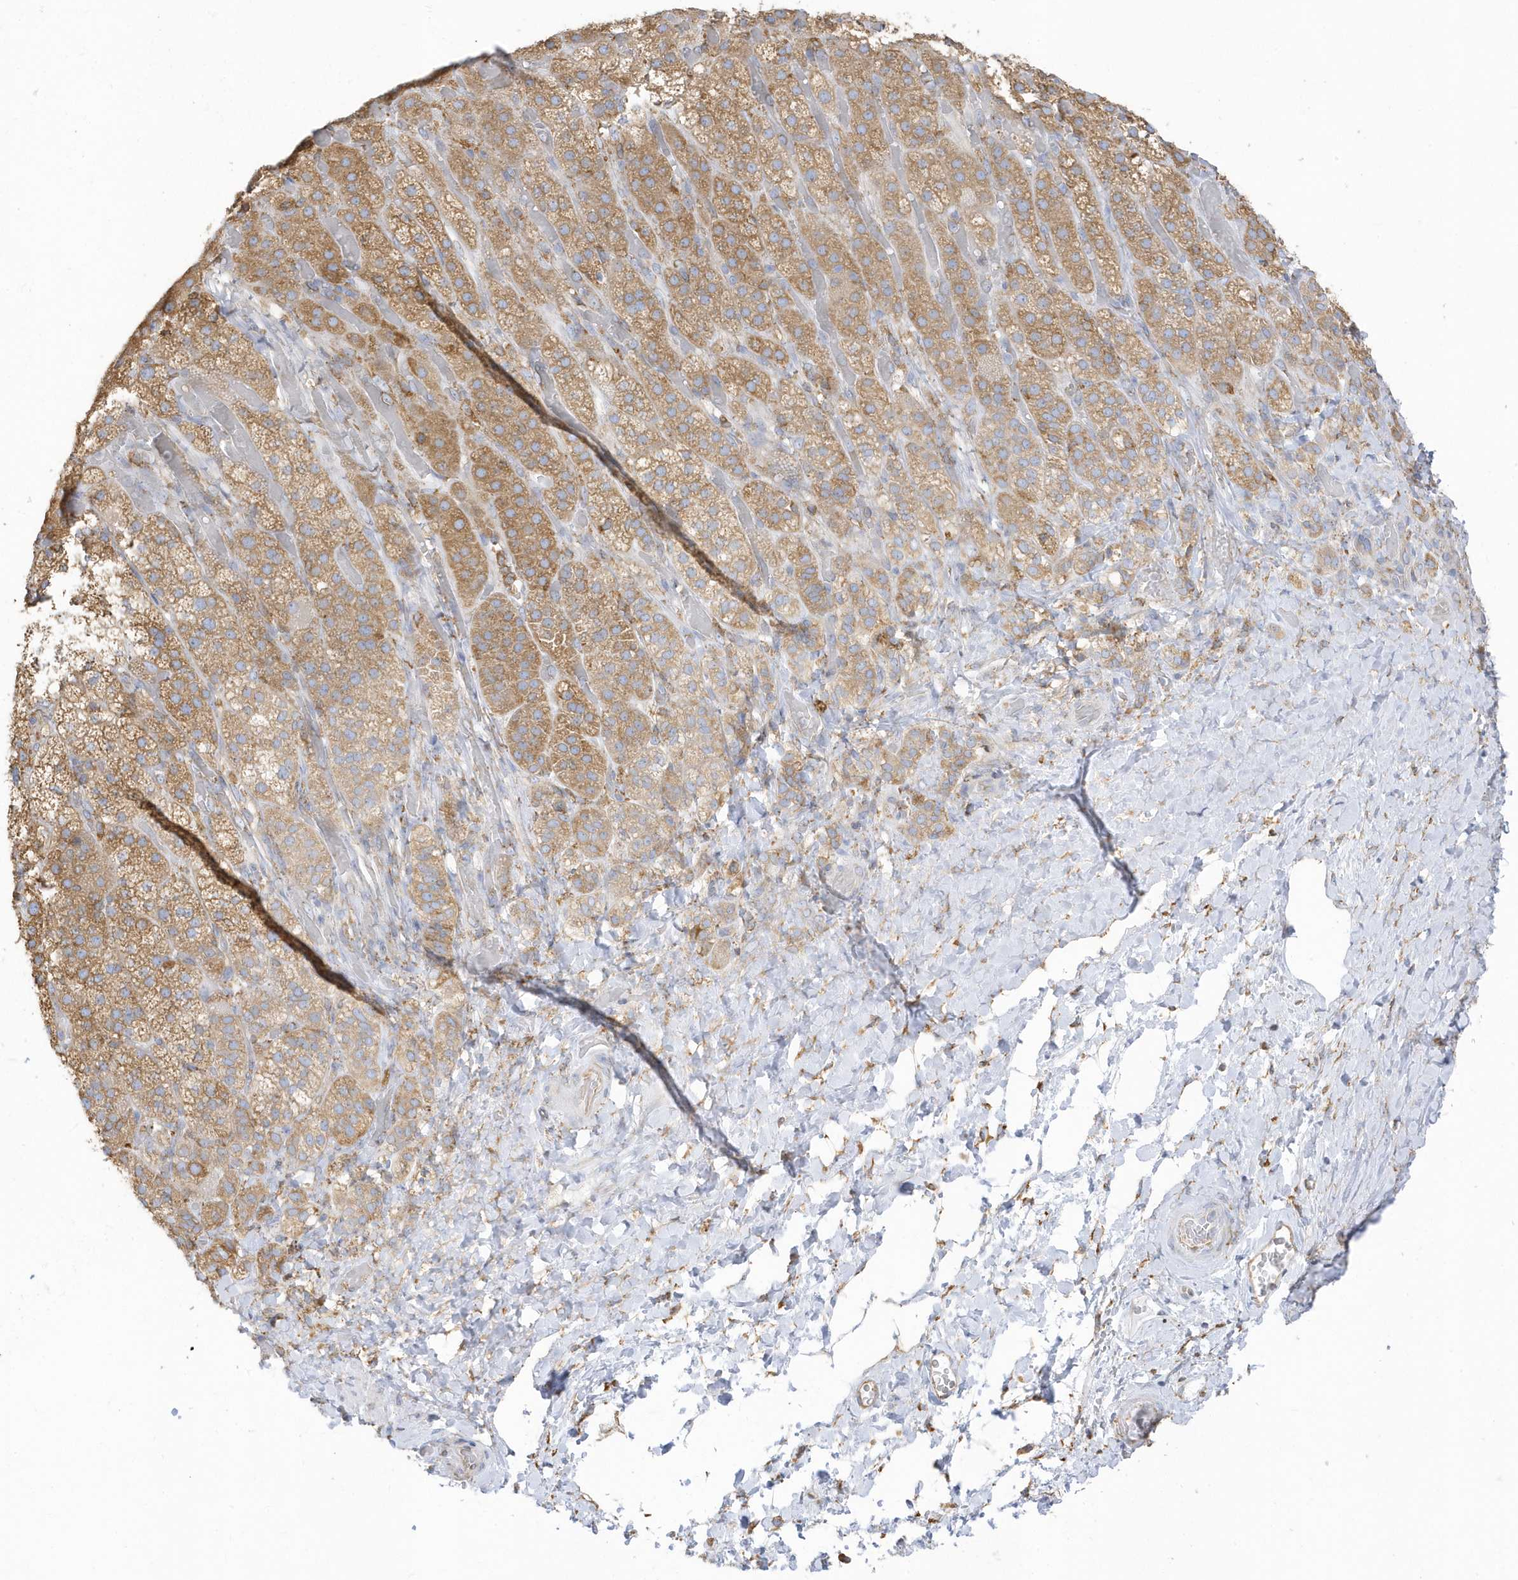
{"staining": {"intensity": "moderate", "quantity": ">75%", "location": "cytoplasmic/membranous"}, "tissue": "adrenal gland", "cell_type": "Glandular cells", "image_type": "normal", "snomed": [{"axis": "morphology", "description": "Normal tissue, NOS"}, {"axis": "topography", "description": "Adrenal gland"}], "caption": "High-magnification brightfield microscopy of benign adrenal gland stained with DAB (brown) and counterstained with hematoxylin (blue). glandular cells exhibit moderate cytoplasmic/membranous expression is present in about>75% of cells. (Brightfield microscopy of DAB IHC at high magnification).", "gene": "PDIA6", "patient": {"sex": "male", "age": 57}}